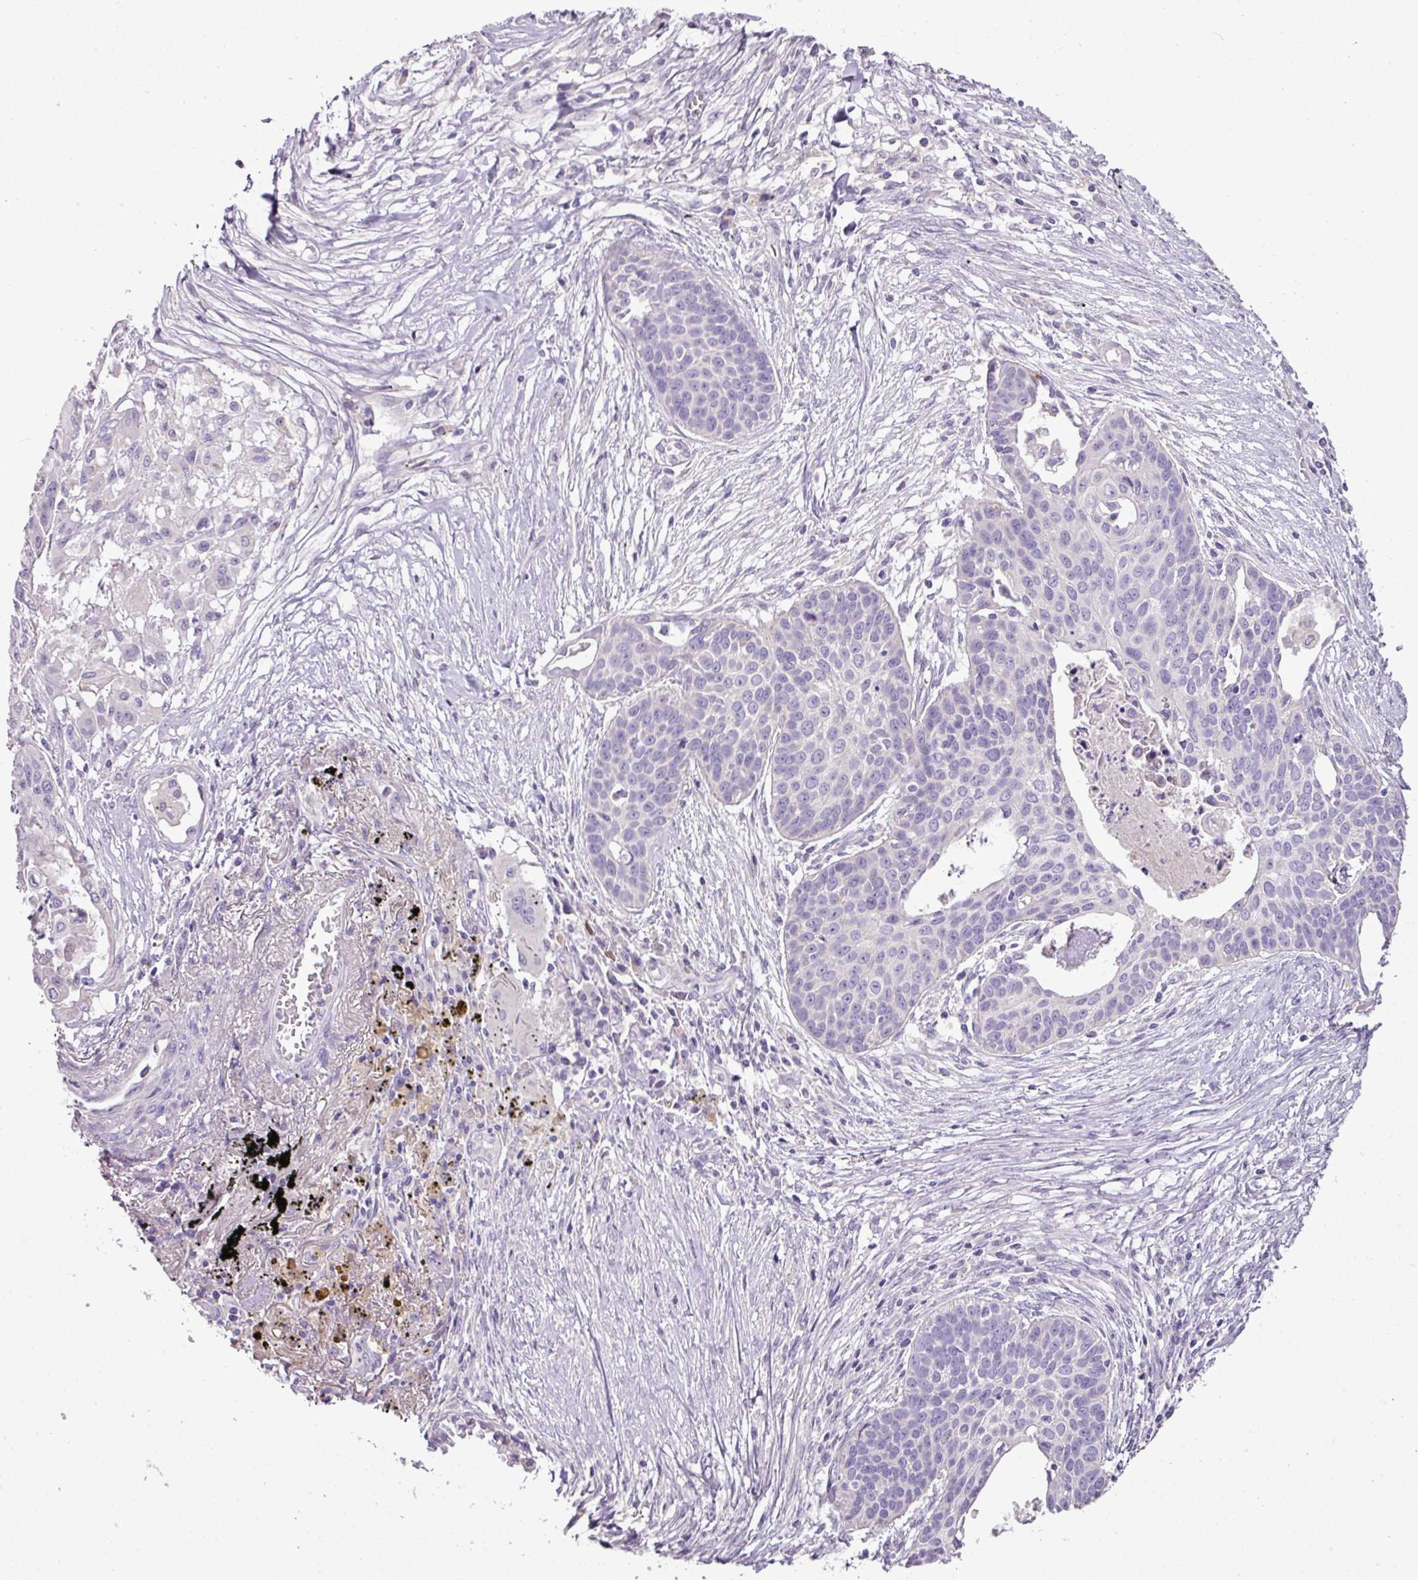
{"staining": {"intensity": "negative", "quantity": "none", "location": "none"}, "tissue": "lung cancer", "cell_type": "Tumor cells", "image_type": "cancer", "snomed": [{"axis": "morphology", "description": "Squamous cell carcinoma, NOS"}, {"axis": "topography", "description": "Lung"}], "caption": "Lung cancer (squamous cell carcinoma) was stained to show a protein in brown. There is no significant expression in tumor cells.", "gene": "BRINP2", "patient": {"sex": "male", "age": 71}}